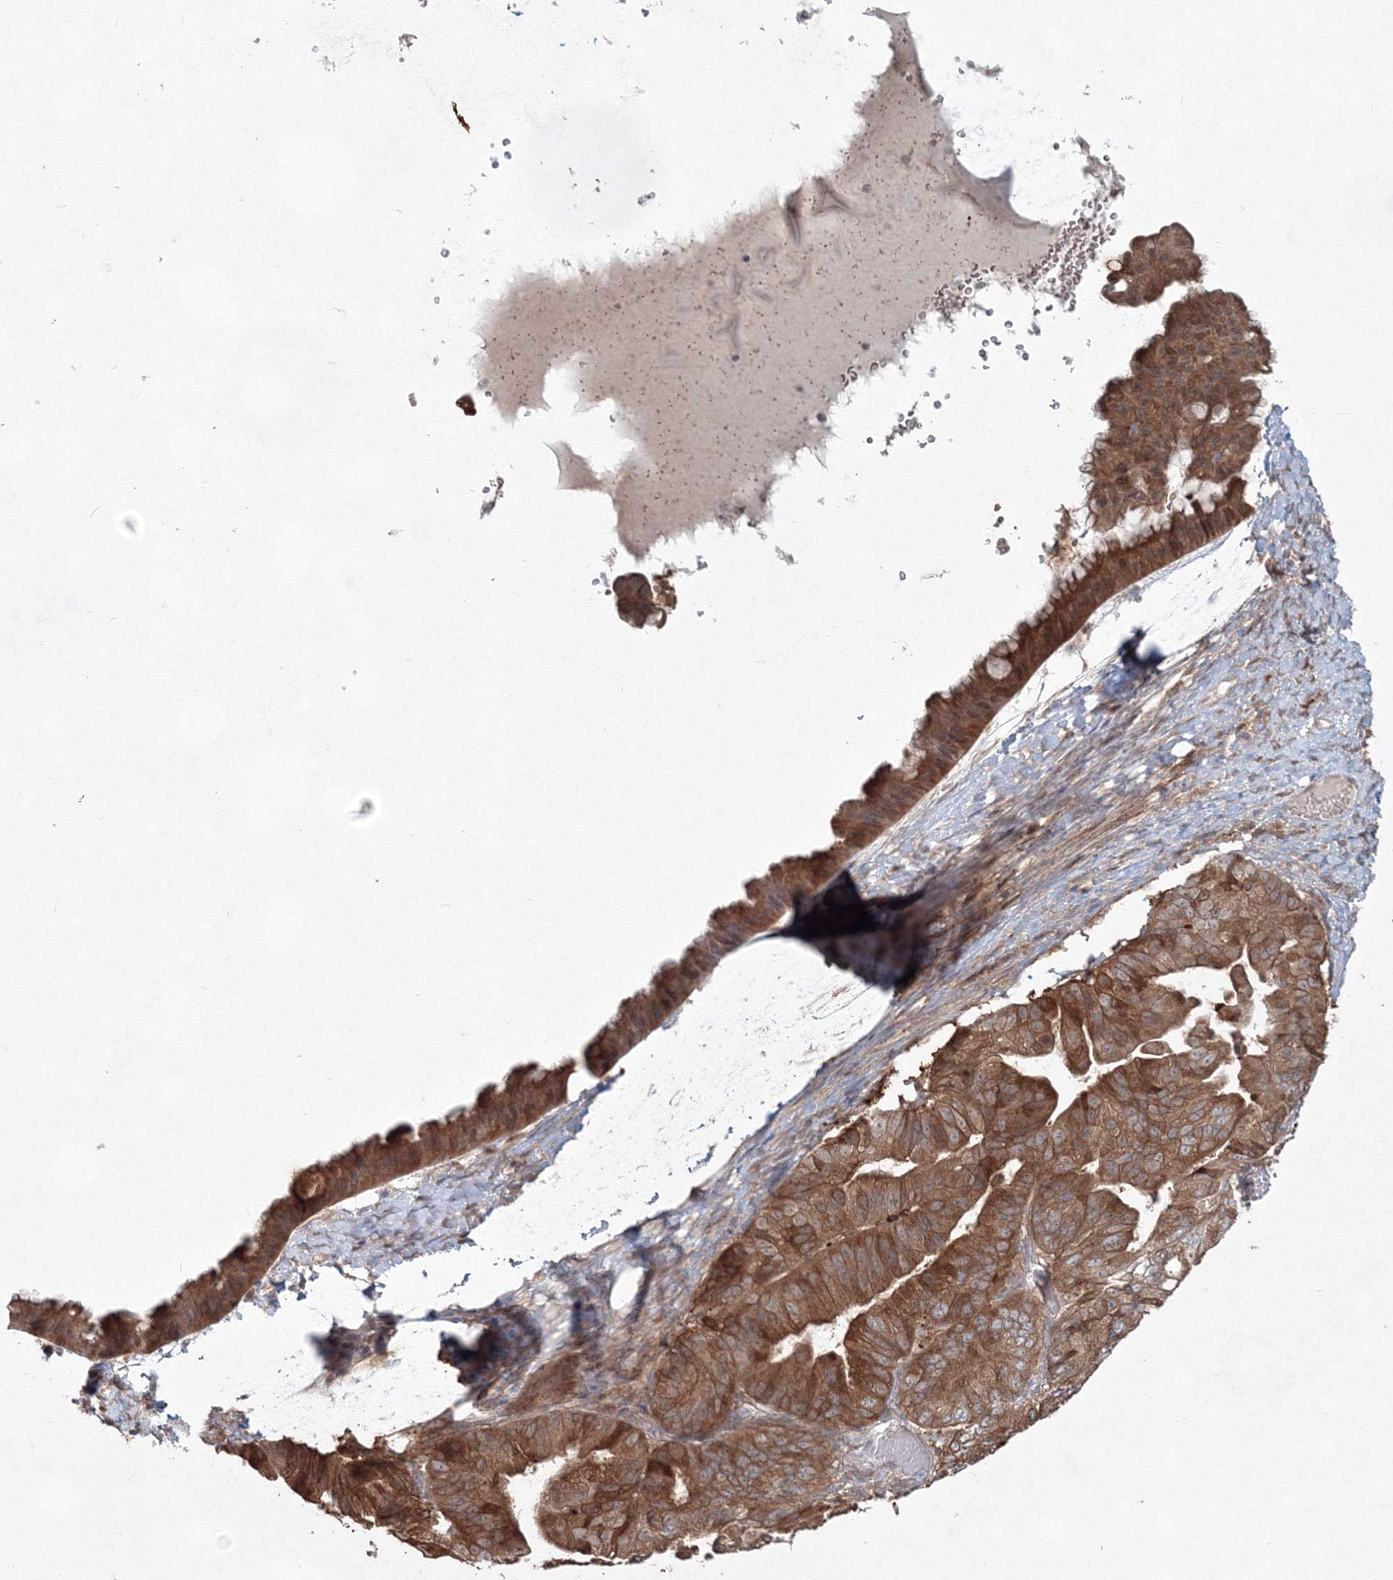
{"staining": {"intensity": "moderate", "quantity": ">75%", "location": "cytoplasmic/membranous"}, "tissue": "ovarian cancer", "cell_type": "Tumor cells", "image_type": "cancer", "snomed": [{"axis": "morphology", "description": "Cystadenocarcinoma, mucinous, NOS"}, {"axis": "topography", "description": "Ovary"}], "caption": "Protein staining of ovarian cancer tissue displays moderate cytoplasmic/membranous staining in about >75% of tumor cells.", "gene": "MKRN2", "patient": {"sex": "female", "age": 61}}